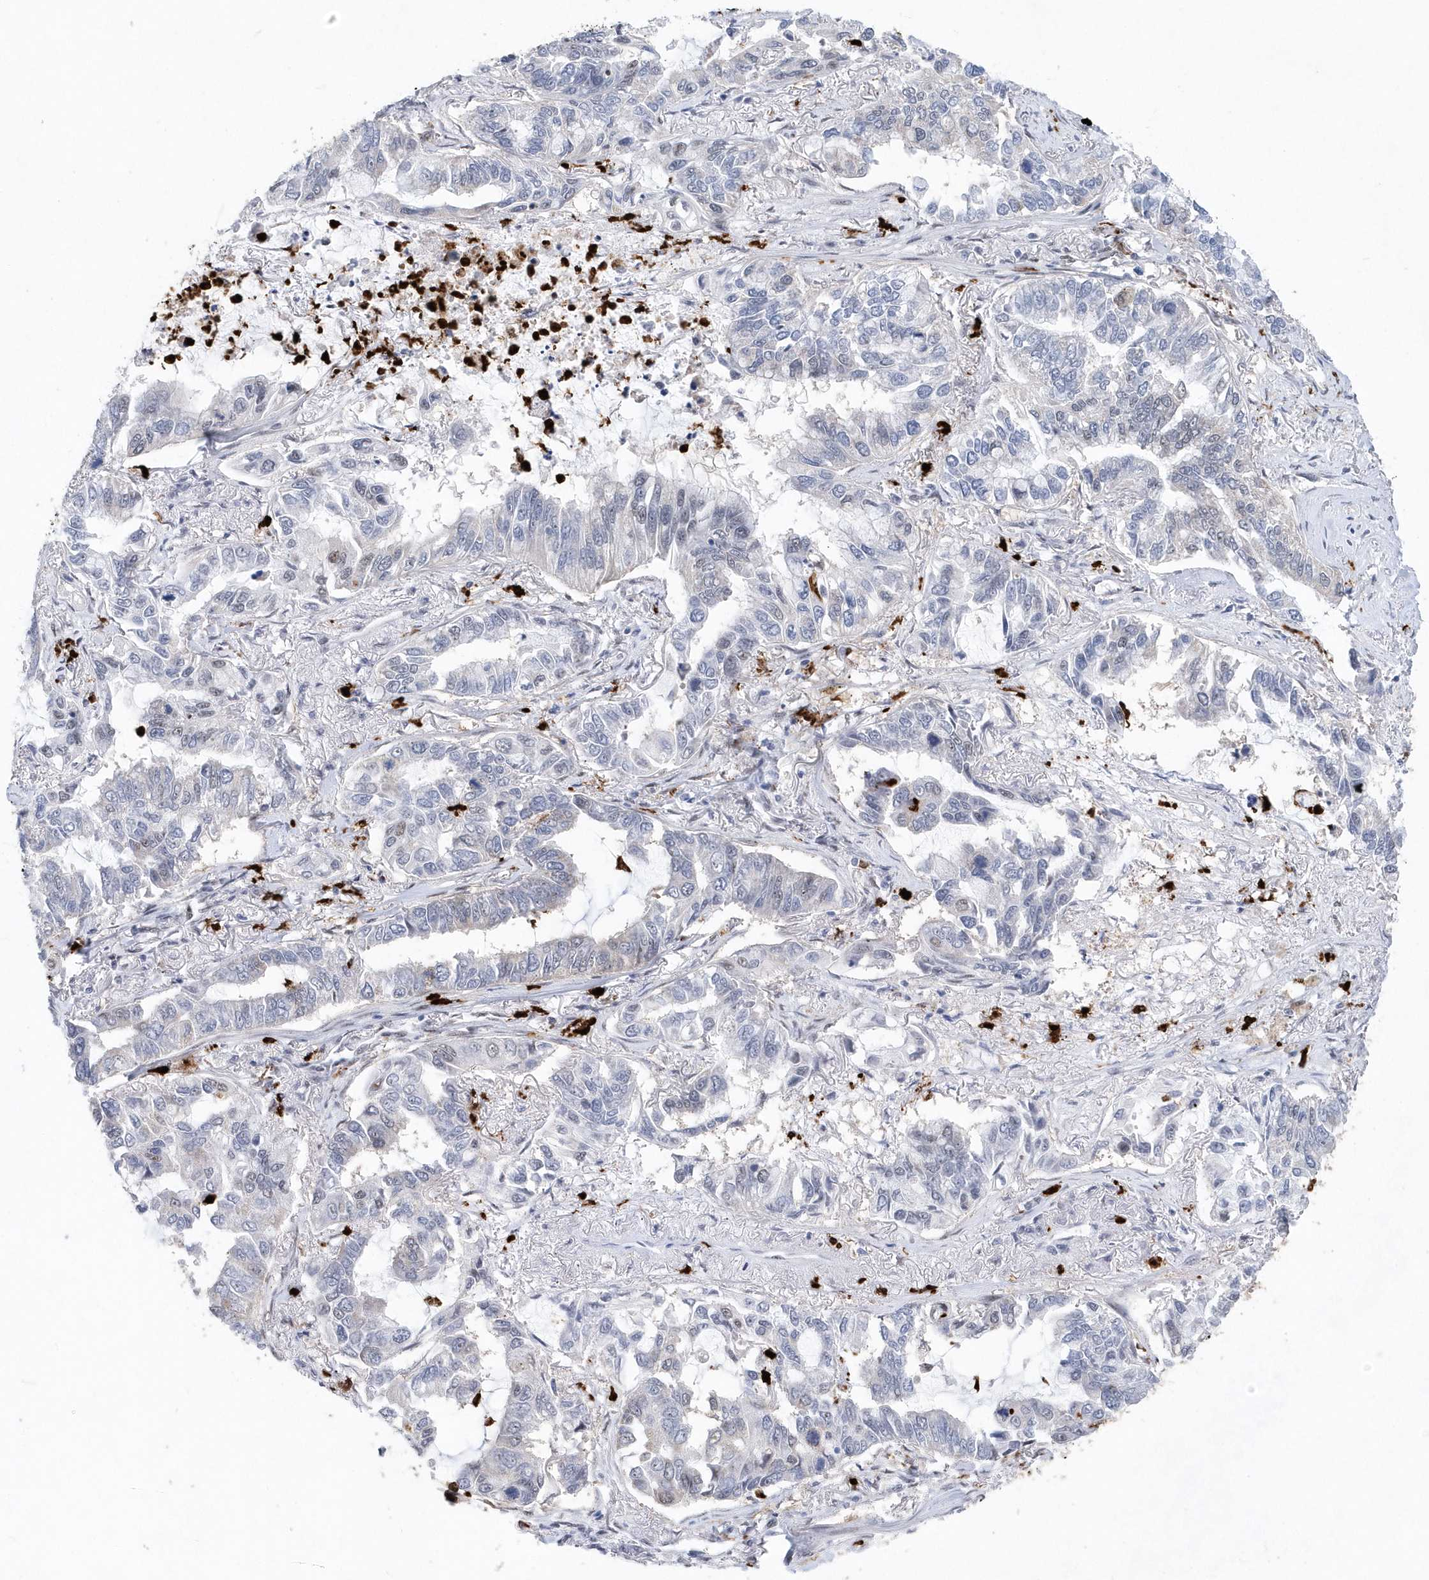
{"staining": {"intensity": "weak", "quantity": "<25%", "location": "cytoplasmic/membranous,nuclear"}, "tissue": "lung cancer", "cell_type": "Tumor cells", "image_type": "cancer", "snomed": [{"axis": "morphology", "description": "Adenocarcinoma, NOS"}, {"axis": "topography", "description": "Lung"}], "caption": "IHC of lung cancer demonstrates no expression in tumor cells. Nuclei are stained in blue.", "gene": "RPP30", "patient": {"sex": "male", "age": 64}}